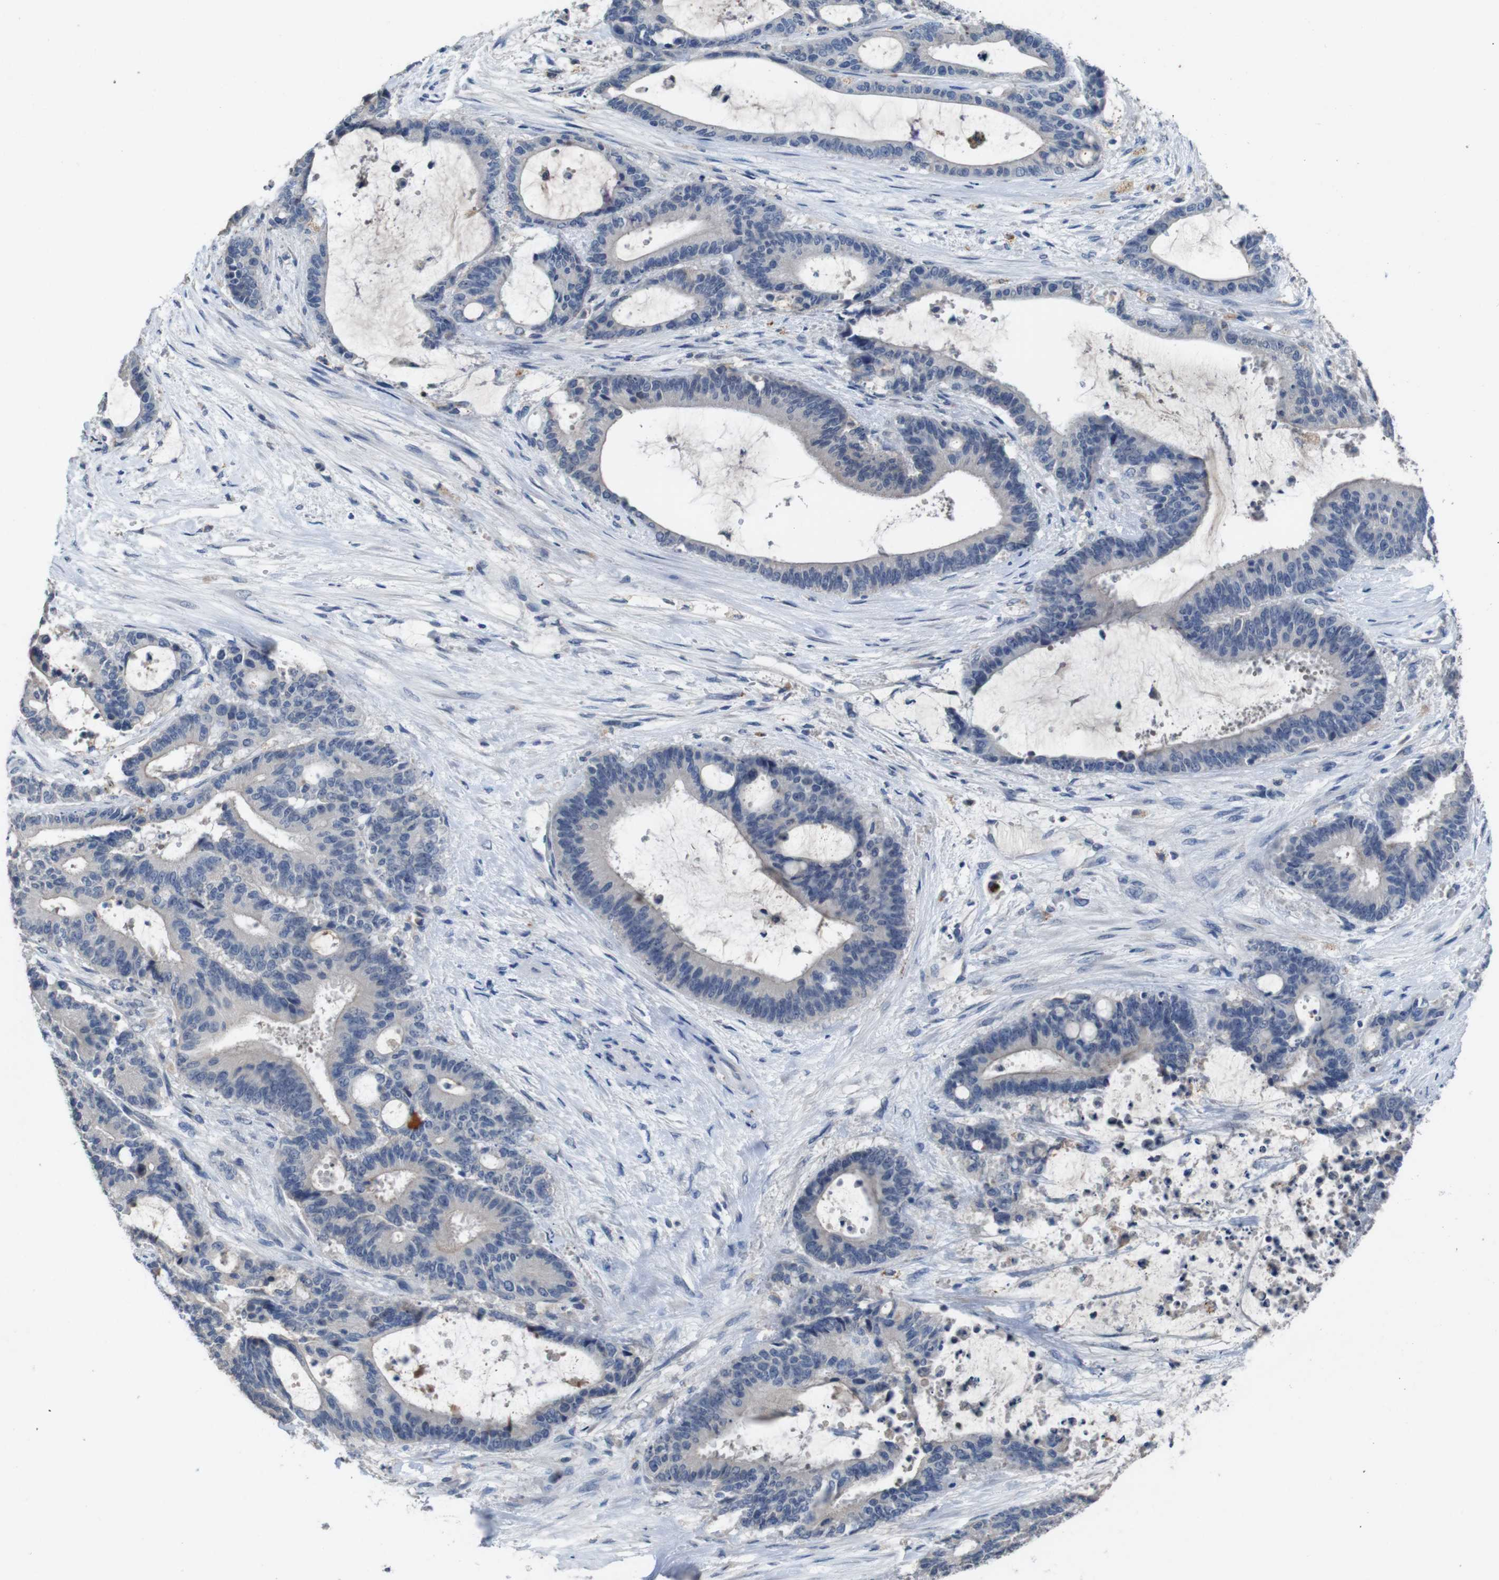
{"staining": {"intensity": "negative", "quantity": "none", "location": "none"}, "tissue": "liver cancer", "cell_type": "Tumor cells", "image_type": "cancer", "snomed": [{"axis": "morphology", "description": "Normal tissue, NOS"}, {"axis": "morphology", "description": "Cholangiocarcinoma"}, {"axis": "topography", "description": "Liver"}, {"axis": "topography", "description": "Peripheral nerve tissue"}], "caption": "Tumor cells show no significant protein staining in cholangiocarcinoma (liver). Brightfield microscopy of IHC stained with DAB (3,3'-diaminobenzidine) (brown) and hematoxylin (blue), captured at high magnification.", "gene": "SLC2A8", "patient": {"sex": "female", "age": 73}}